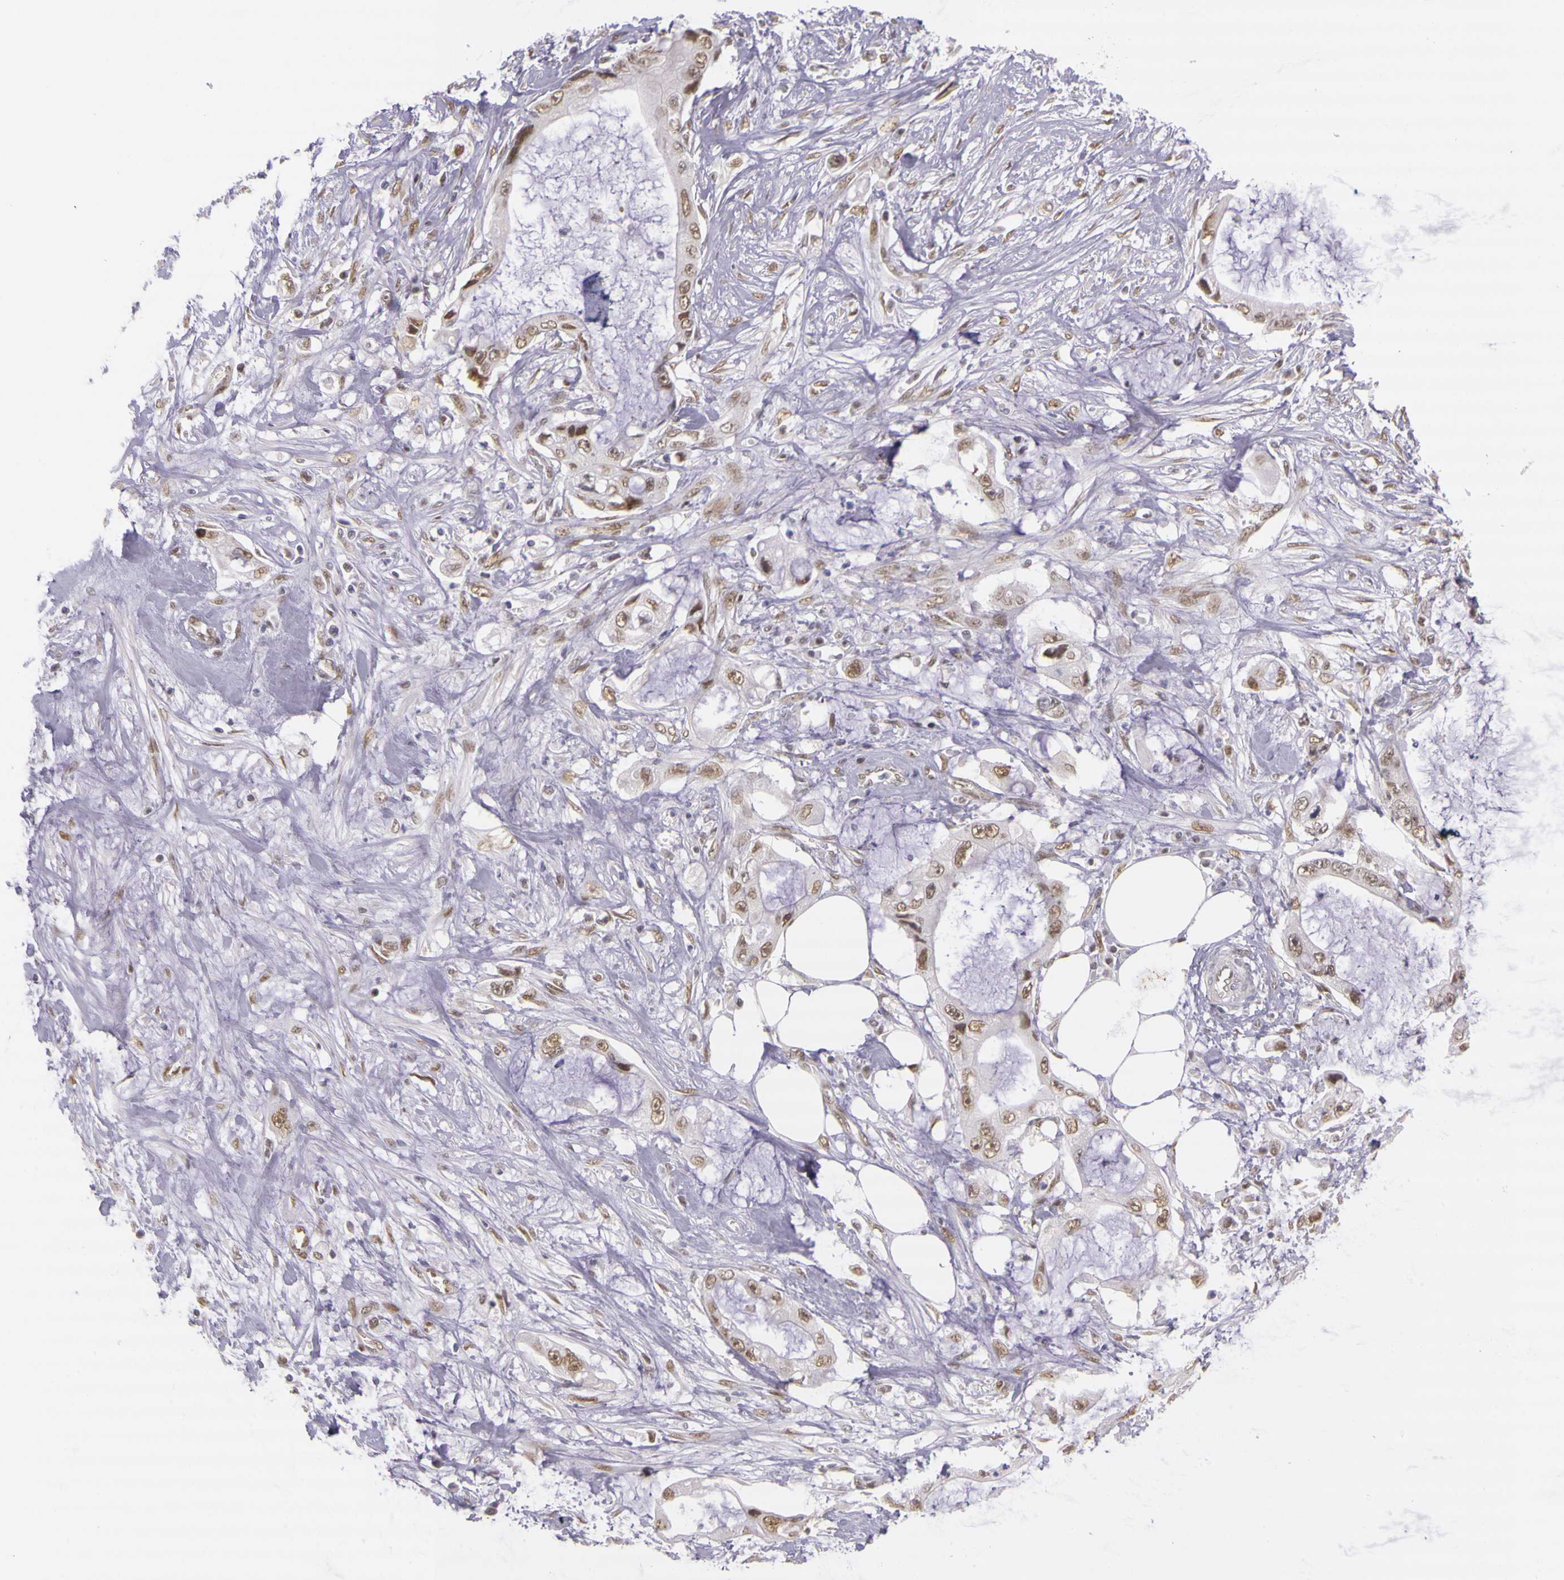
{"staining": {"intensity": "weak", "quantity": ">75%", "location": "nuclear"}, "tissue": "pancreatic cancer", "cell_type": "Tumor cells", "image_type": "cancer", "snomed": [{"axis": "morphology", "description": "Adenocarcinoma, NOS"}, {"axis": "topography", "description": "Pancreas"}, {"axis": "topography", "description": "Stomach, upper"}], "caption": "The image displays immunohistochemical staining of pancreatic cancer. There is weak nuclear expression is appreciated in about >75% of tumor cells. (Stains: DAB in brown, nuclei in blue, Microscopy: brightfield microscopy at high magnification).", "gene": "WDR13", "patient": {"sex": "male", "age": 77}}